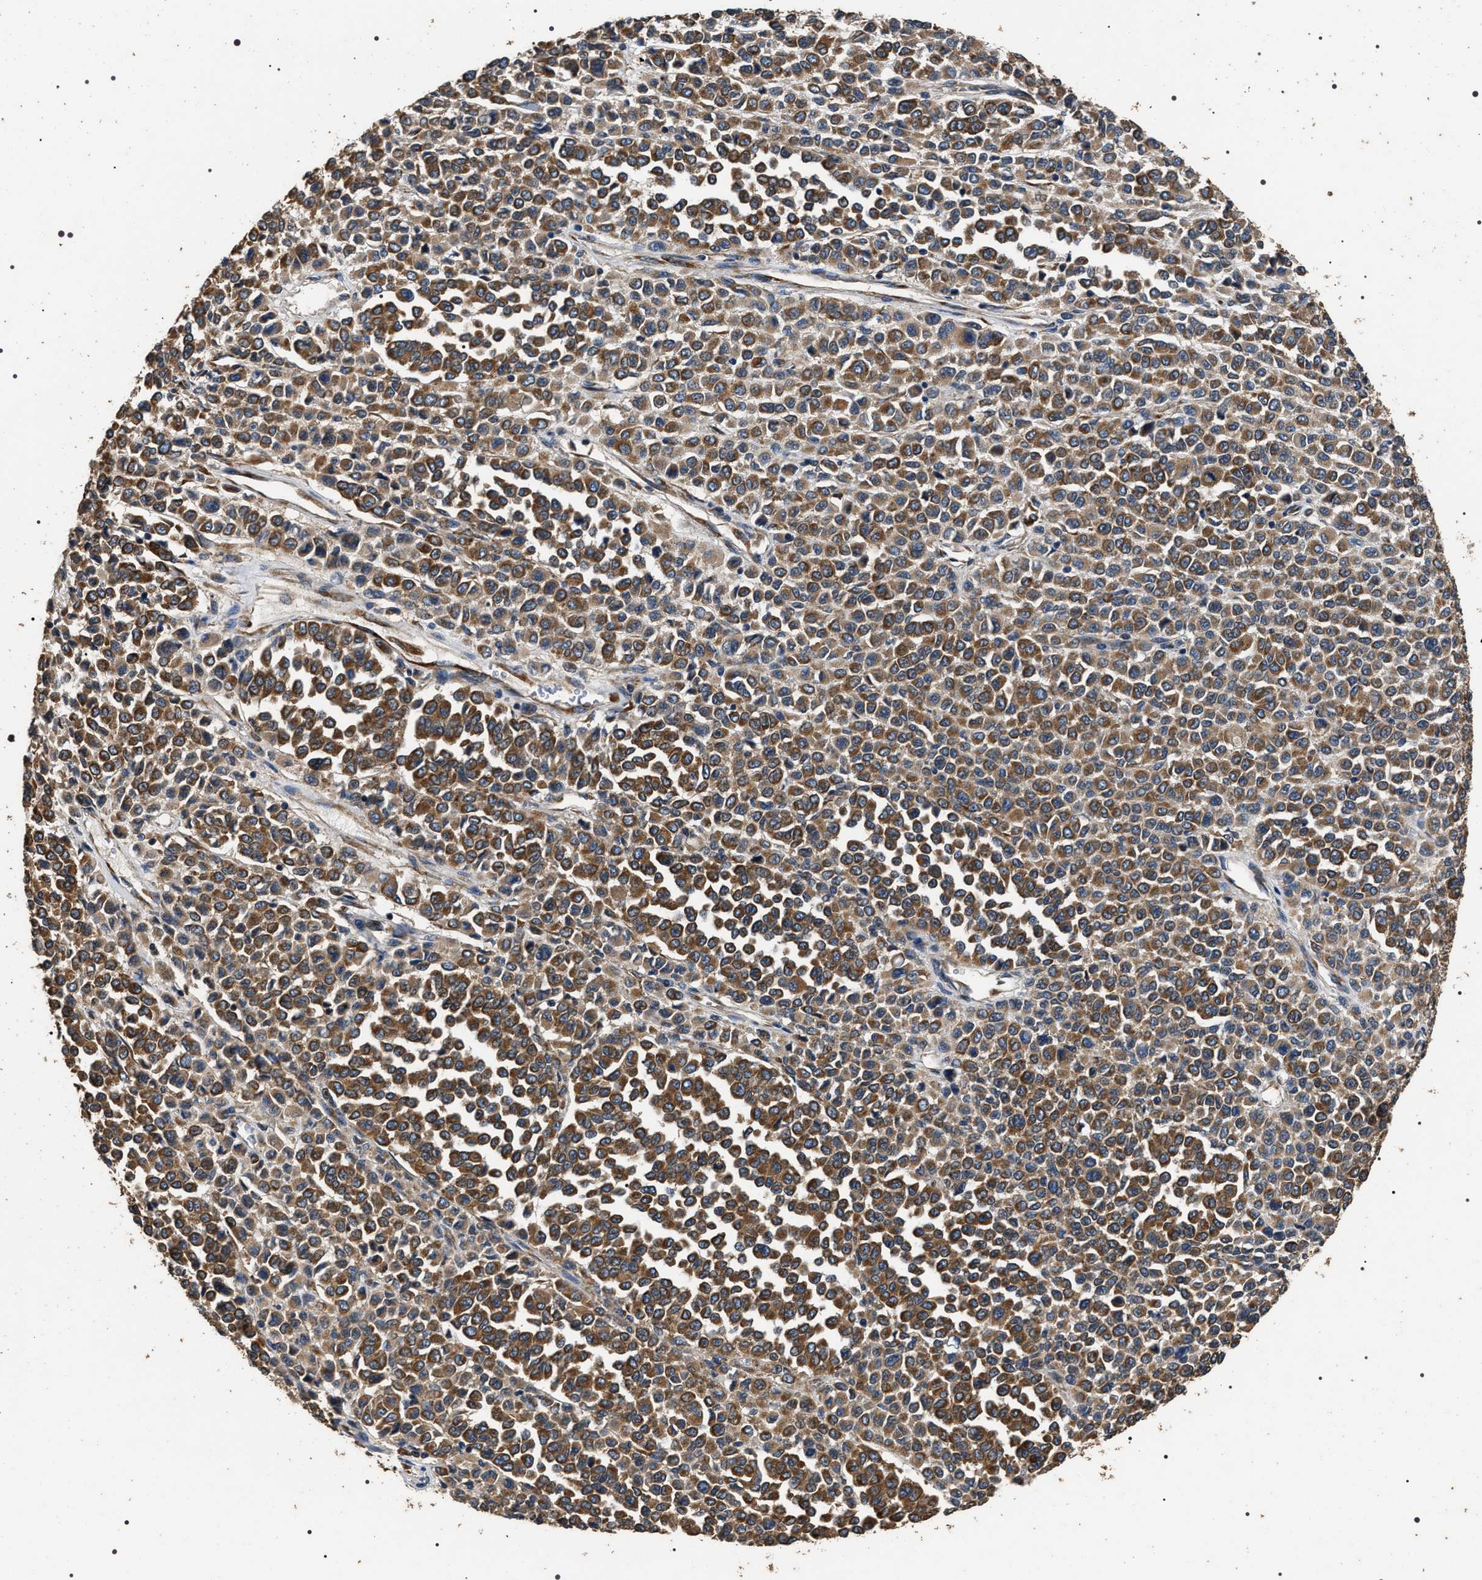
{"staining": {"intensity": "moderate", "quantity": ">75%", "location": "cytoplasmic/membranous"}, "tissue": "melanoma", "cell_type": "Tumor cells", "image_type": "cancer", "snomed": [{"axis": "morphology", "description": "Malignant melanoma, Metastatic site"}, {"axis": "topography", "description": "Pancreas"}], "caption": "Malignant melanoma (metastatic site) stained with a brown dye displays moderate cytoplasmic/membranous positive positivity in approximately >75% of tumor cells.", "gene": "KTN1", "patient": {"sex": "female", "age": 30}}